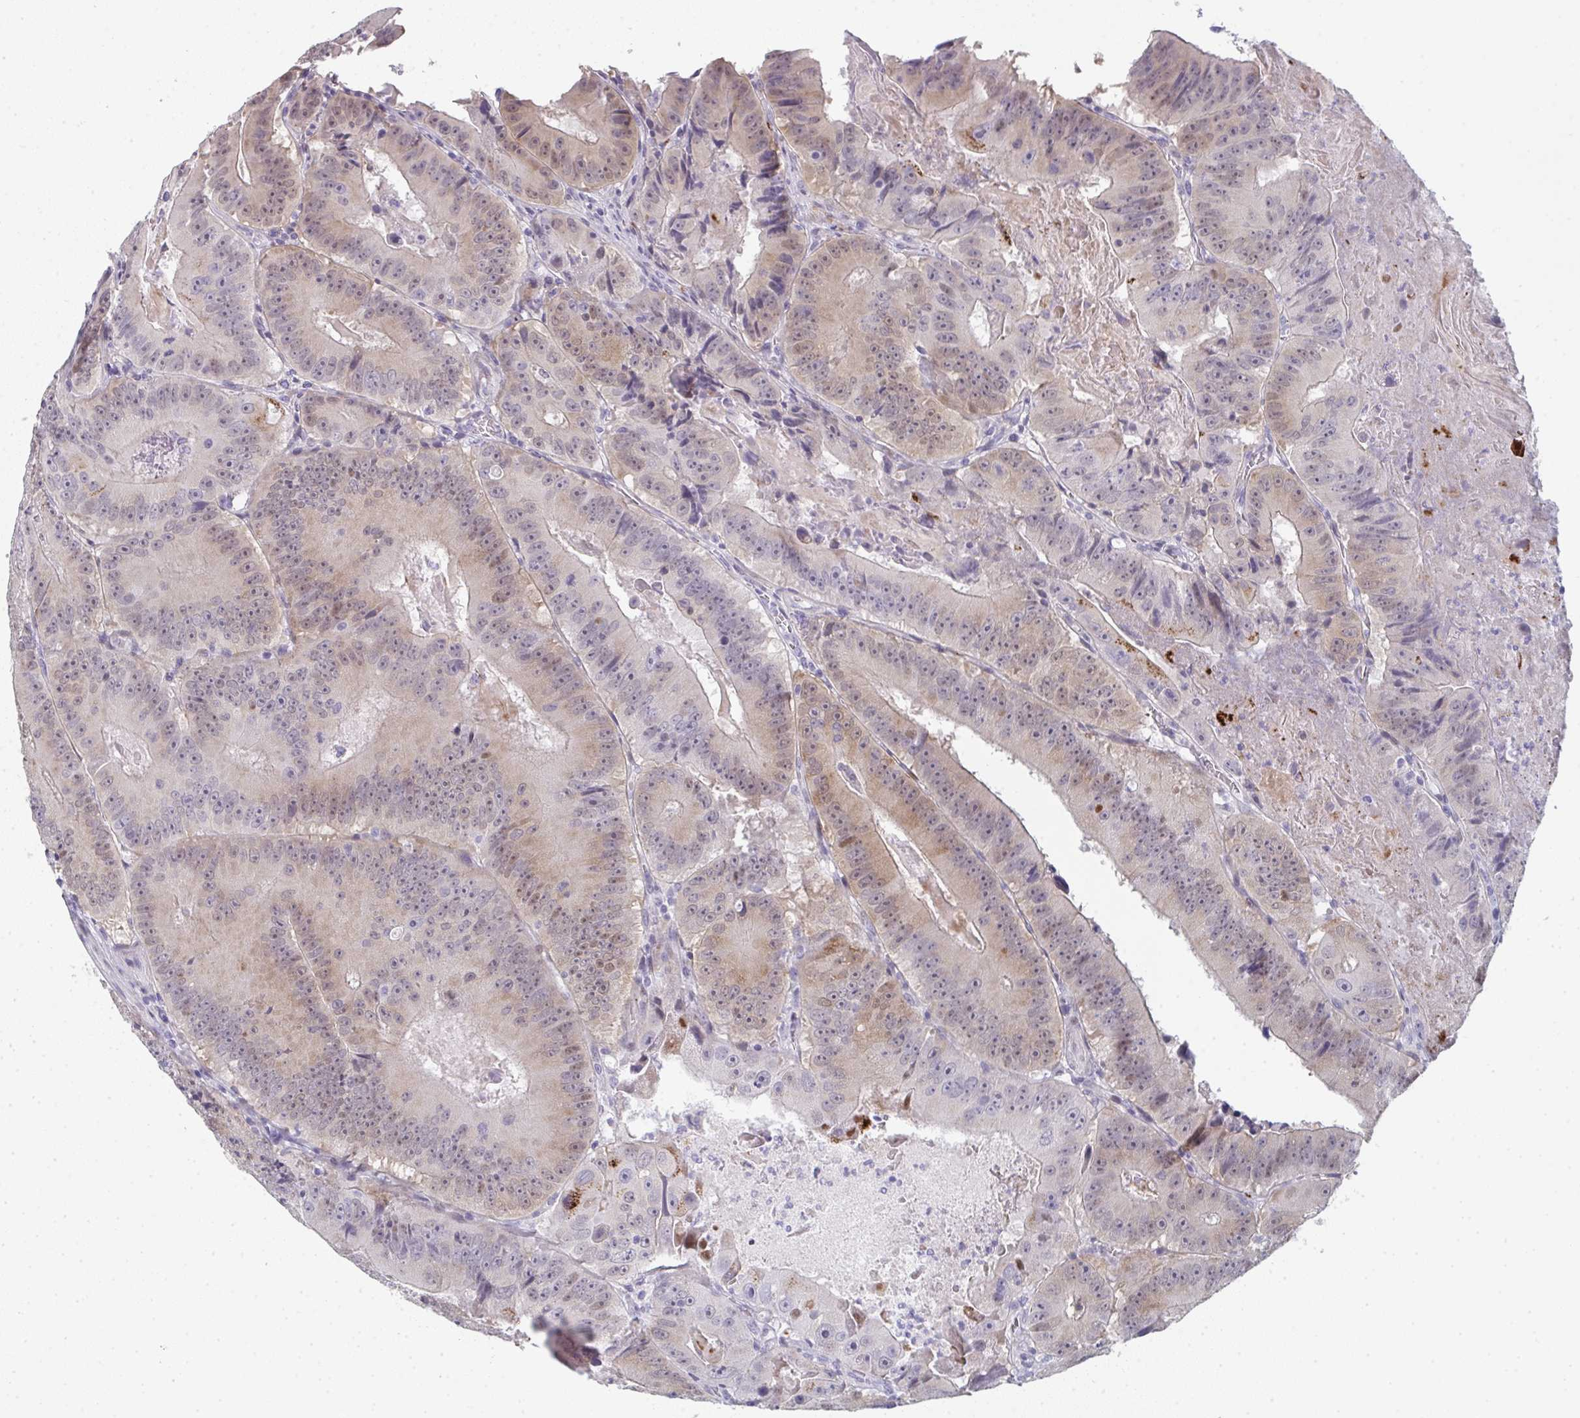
{"staining": {"intensity": "weak", "quantity": "25%-75%", "location": "cytoplasmic/membranous,nuclear"}, "tissue": "colorectal cancer", "cell_type": "Tumor cells", "image_type": "cancer", "snomed": [{"axis": "morphology", "description": "Adenocarcinoma, NOS"}, {"axis": "topography", "description": "Colon"}], "caption": "A high-resolution photomicrograph shows immunohistochemistry (IHC) staining of adenocarcinoma (colorectal), which demonstrates weak cytoplasmic/membranous and nuclear expression in about 25%-75% of tumor cells.", "gene": "A1CF", "patient": {"sex": "female", "age": 86}}